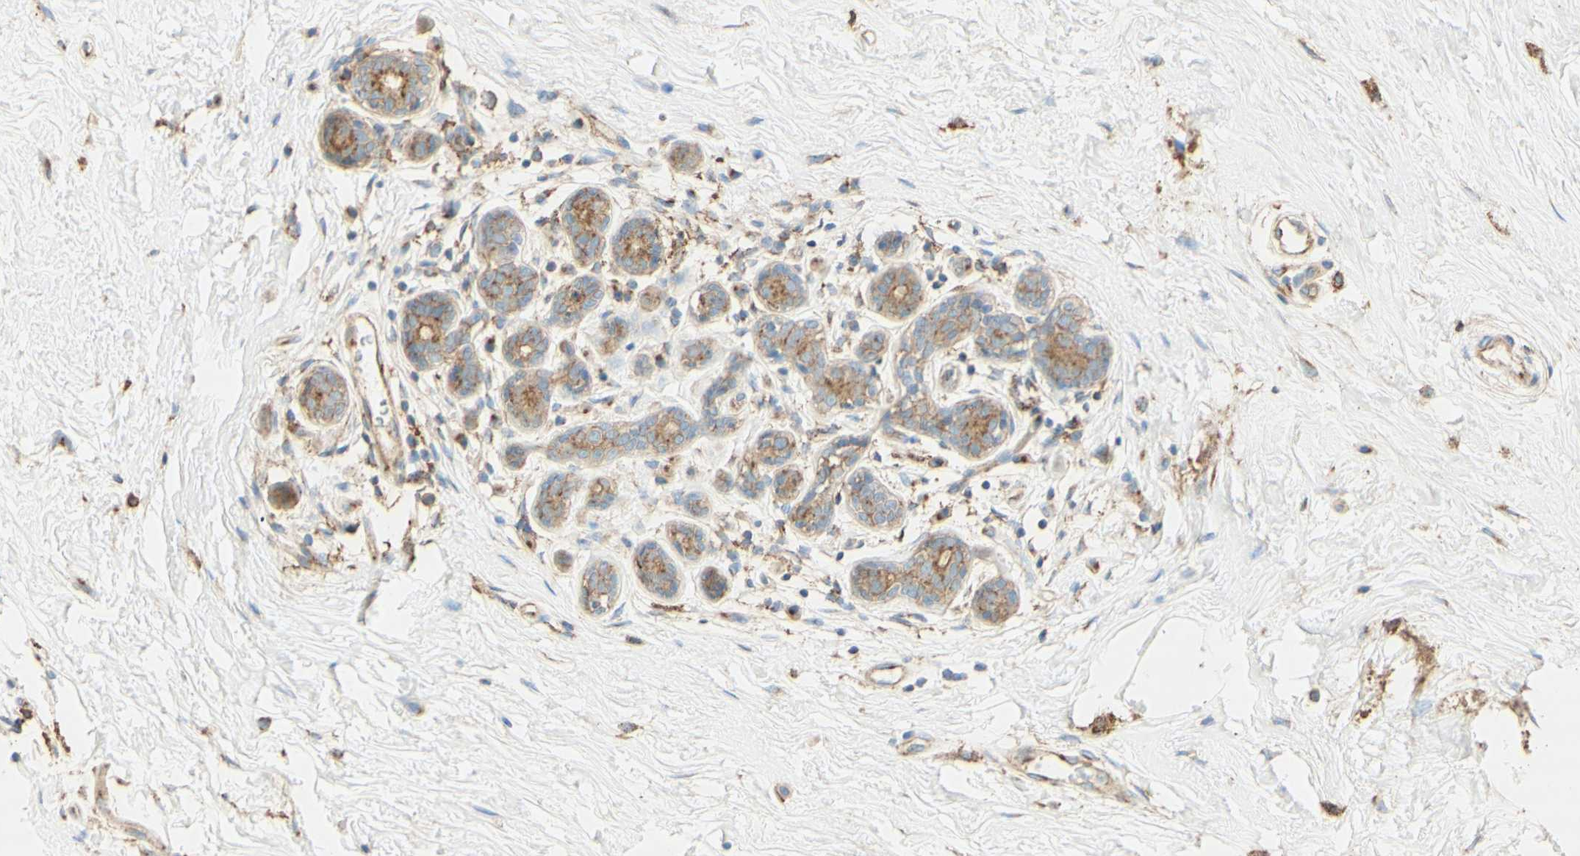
{"staining": {"intensity": "moderate", "quantity": ">75%", "location": "cytoplasmic/membranous"}, "tissue": "breast cancer", "cell_type": "Tumor cells", "image_type": "cancer", "snomed": [{"axis": "morphology", "description": "Normal tissue, NOS"}, {"axis": "morphology", "description": "Duct carcinoma"}, {"axis": "topography", "description": "Breast"}], "caption": "Breast cancer stained with DAB (3,3'-diaminobenzidine) IHC demonstrates medium levels of moderate cytoplasmic/membranous expression in approximately >75% of tumor cells.", "gene": "CLTC", "patient": {"sex": "female", "age": 39}}